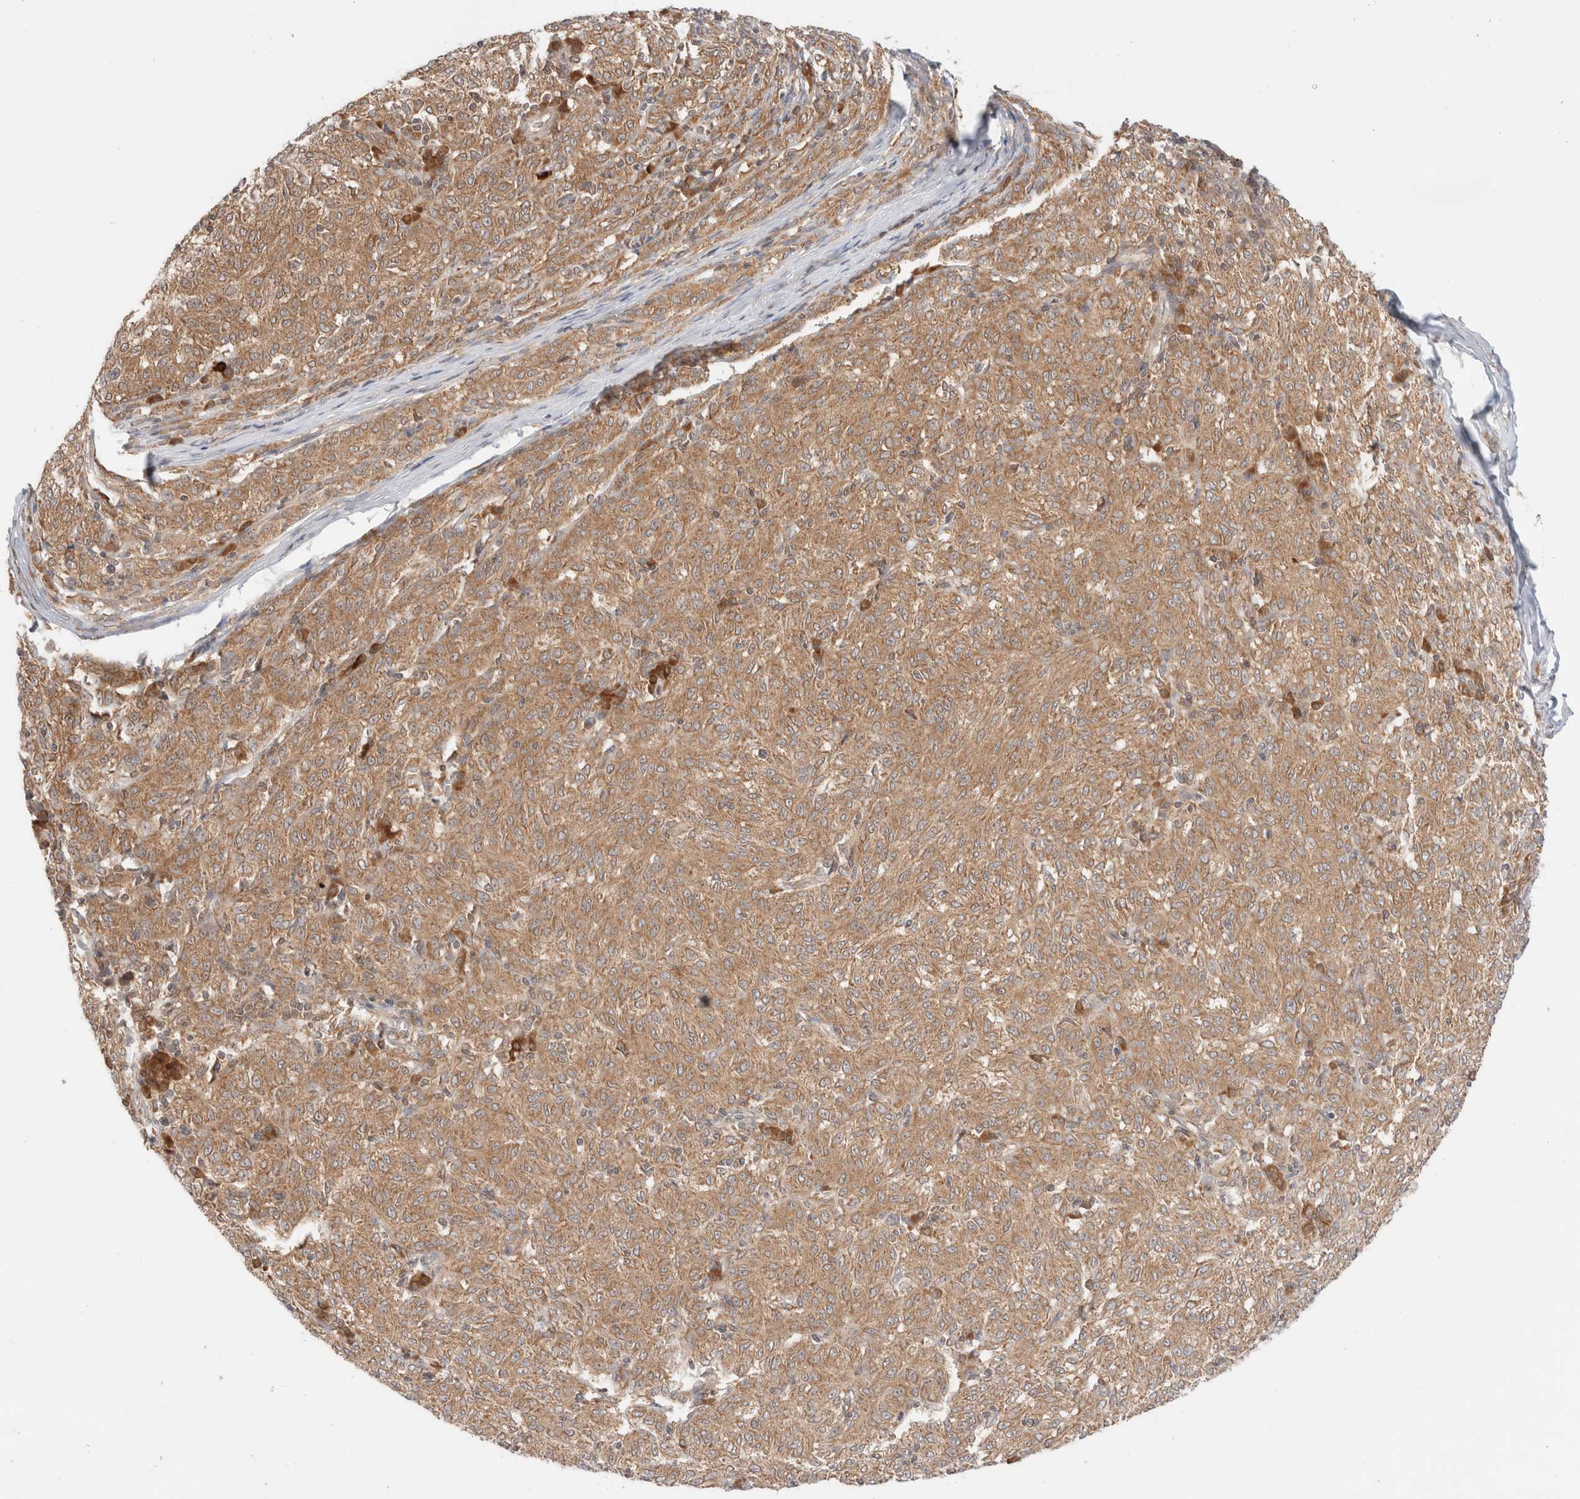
{"staining": {"intensity": "moderate", "quantity": ">75%", "location": "cytoplasmic/membranous"}, "tissue": "melanoma", "cell_type": "Tumor cells", "image_type": "cancer", "snomed": [{"axis": "morphology", "description": "Malignant melanoma, NOS"}, {"axis": "topography", "description": "Skin"}], "caption": "Protein expression analysis of melanoma displays moderate cytoplasmic/membranous positivity in about >75% of tumor cells. (DAB (3,3'-diaminobenzidine) IHC, brown staining for protein, blue staining for nuclei).", "gene": "XKR4", "patient": {"sex": "female", "age": 72}}